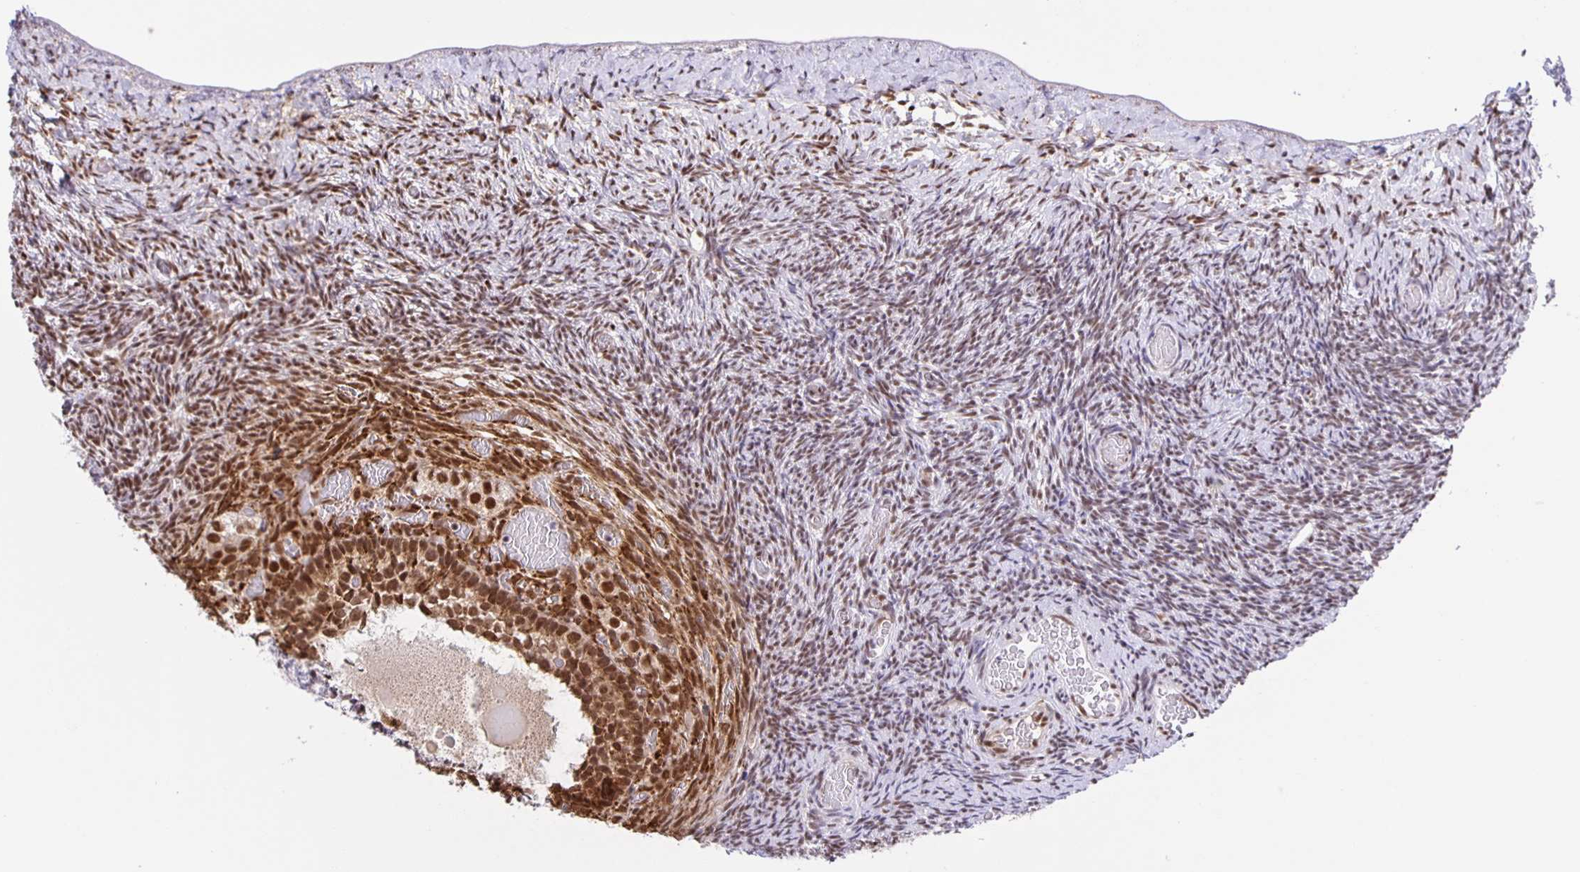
{"staining": {"intensity": "moderate", "quantity": ">75%", "location": "nuclear"}, "tissue": "ovary", "cell_type": "Follicle cells", "image_type": "normal", "snomed": [{"axis": "morphology", "description": "Normal tissue, NOS"}, {"axis": "topography", "description": "Ovary"}], "caption": "Approximately >75% of follicle cells in unremarkable ovary show moderate nuclear protein positivity as visualized by brown immunohistochemical staining.", "gene": "ZRANB2", "patient": {"sex": "female", "age": 39}}